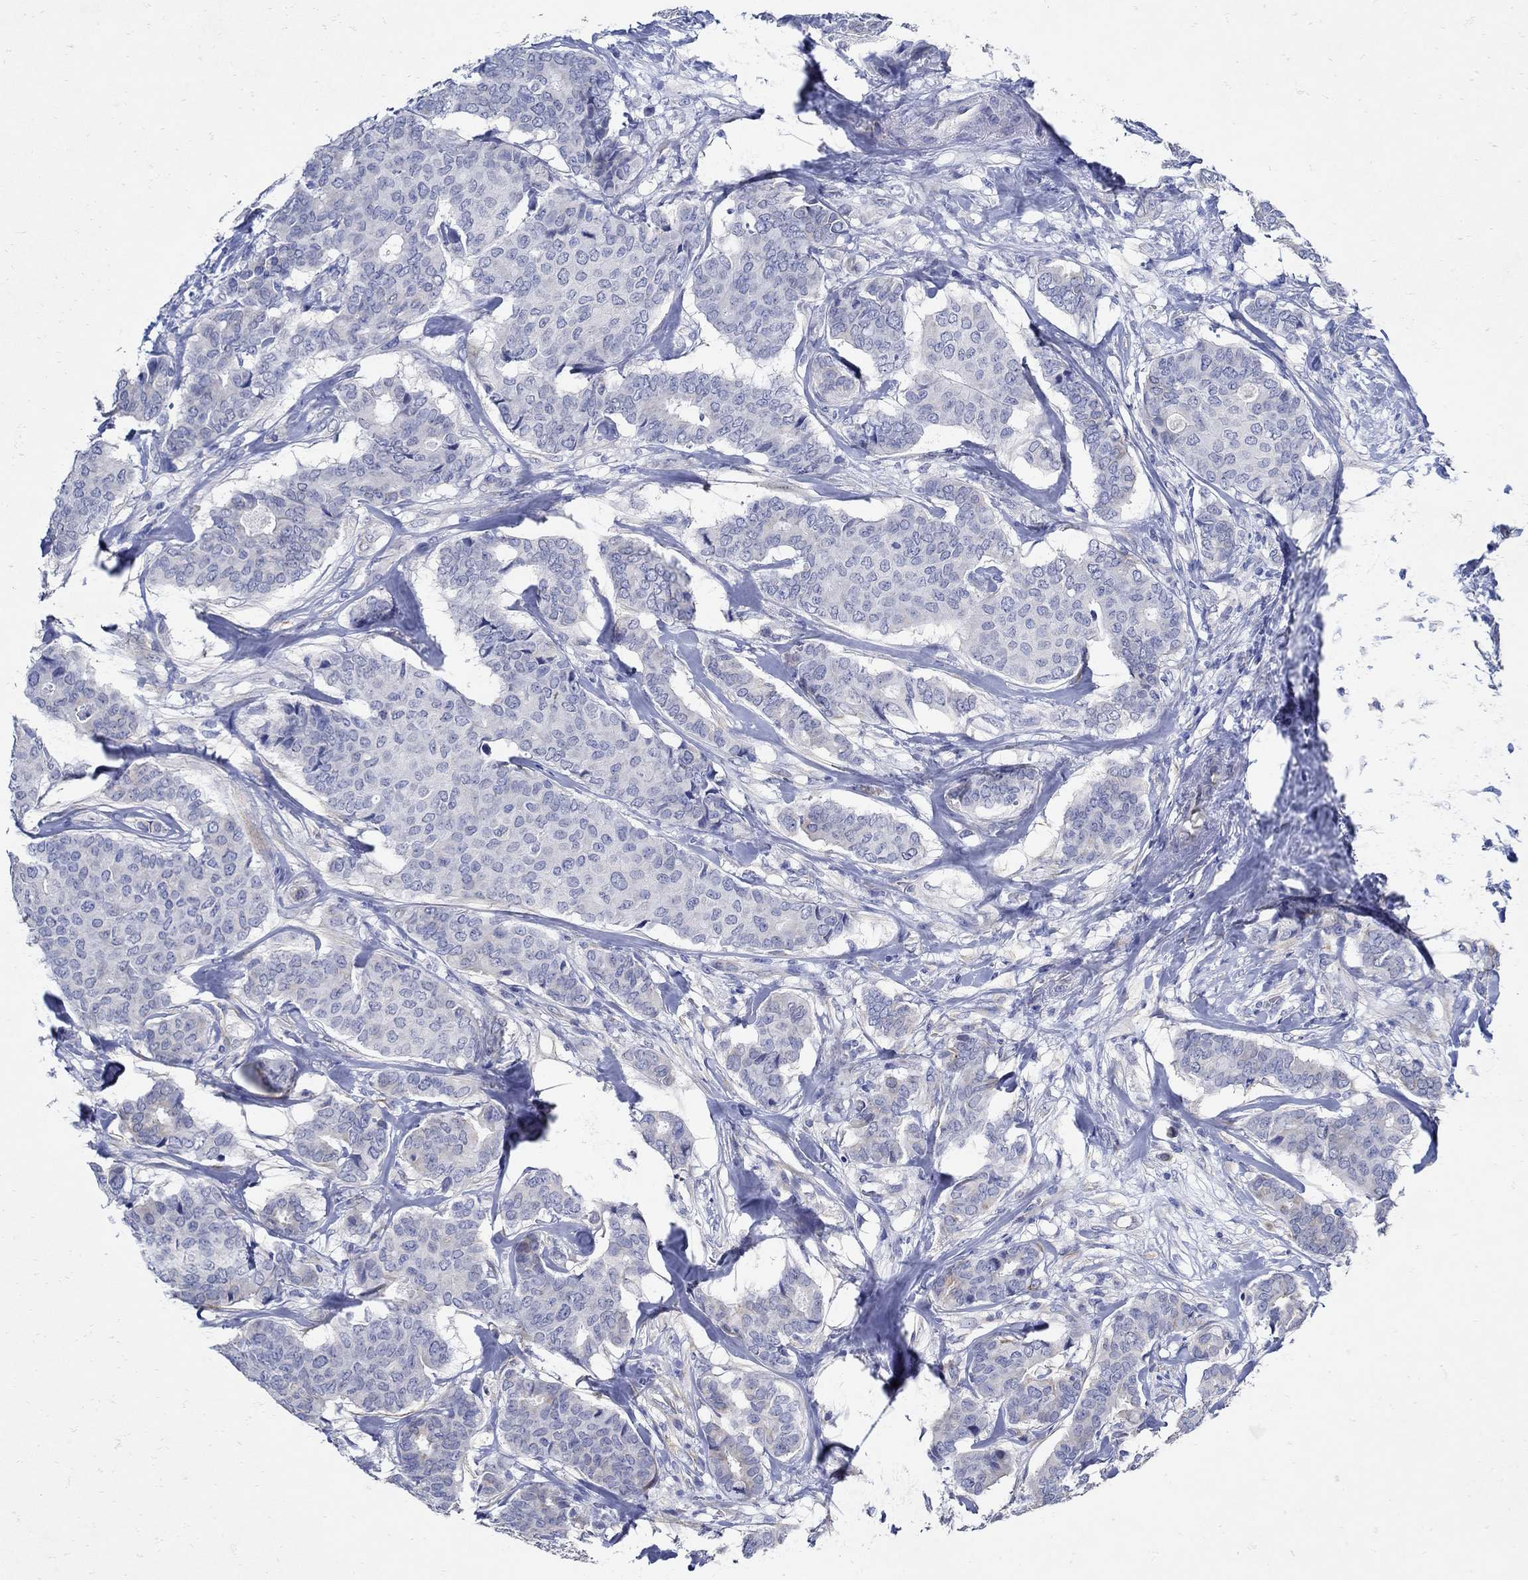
{"staining": {"intensity": "negative", "quantity": "none", "location": "none"}, "tissue": "breast cancer", "cell_type": "Tumor cells", "image_type": "cancer", "snomed": [{"axis": "morphology", "description": "Duct carcinoma"}, {"axis": "topography", "description": "Breast"}], "caption": "Tumor cells show no significant positivity in breast intraductal carcinoma.", "gene": "NOS1", "patient": {"sex": "female", "age": 75}}